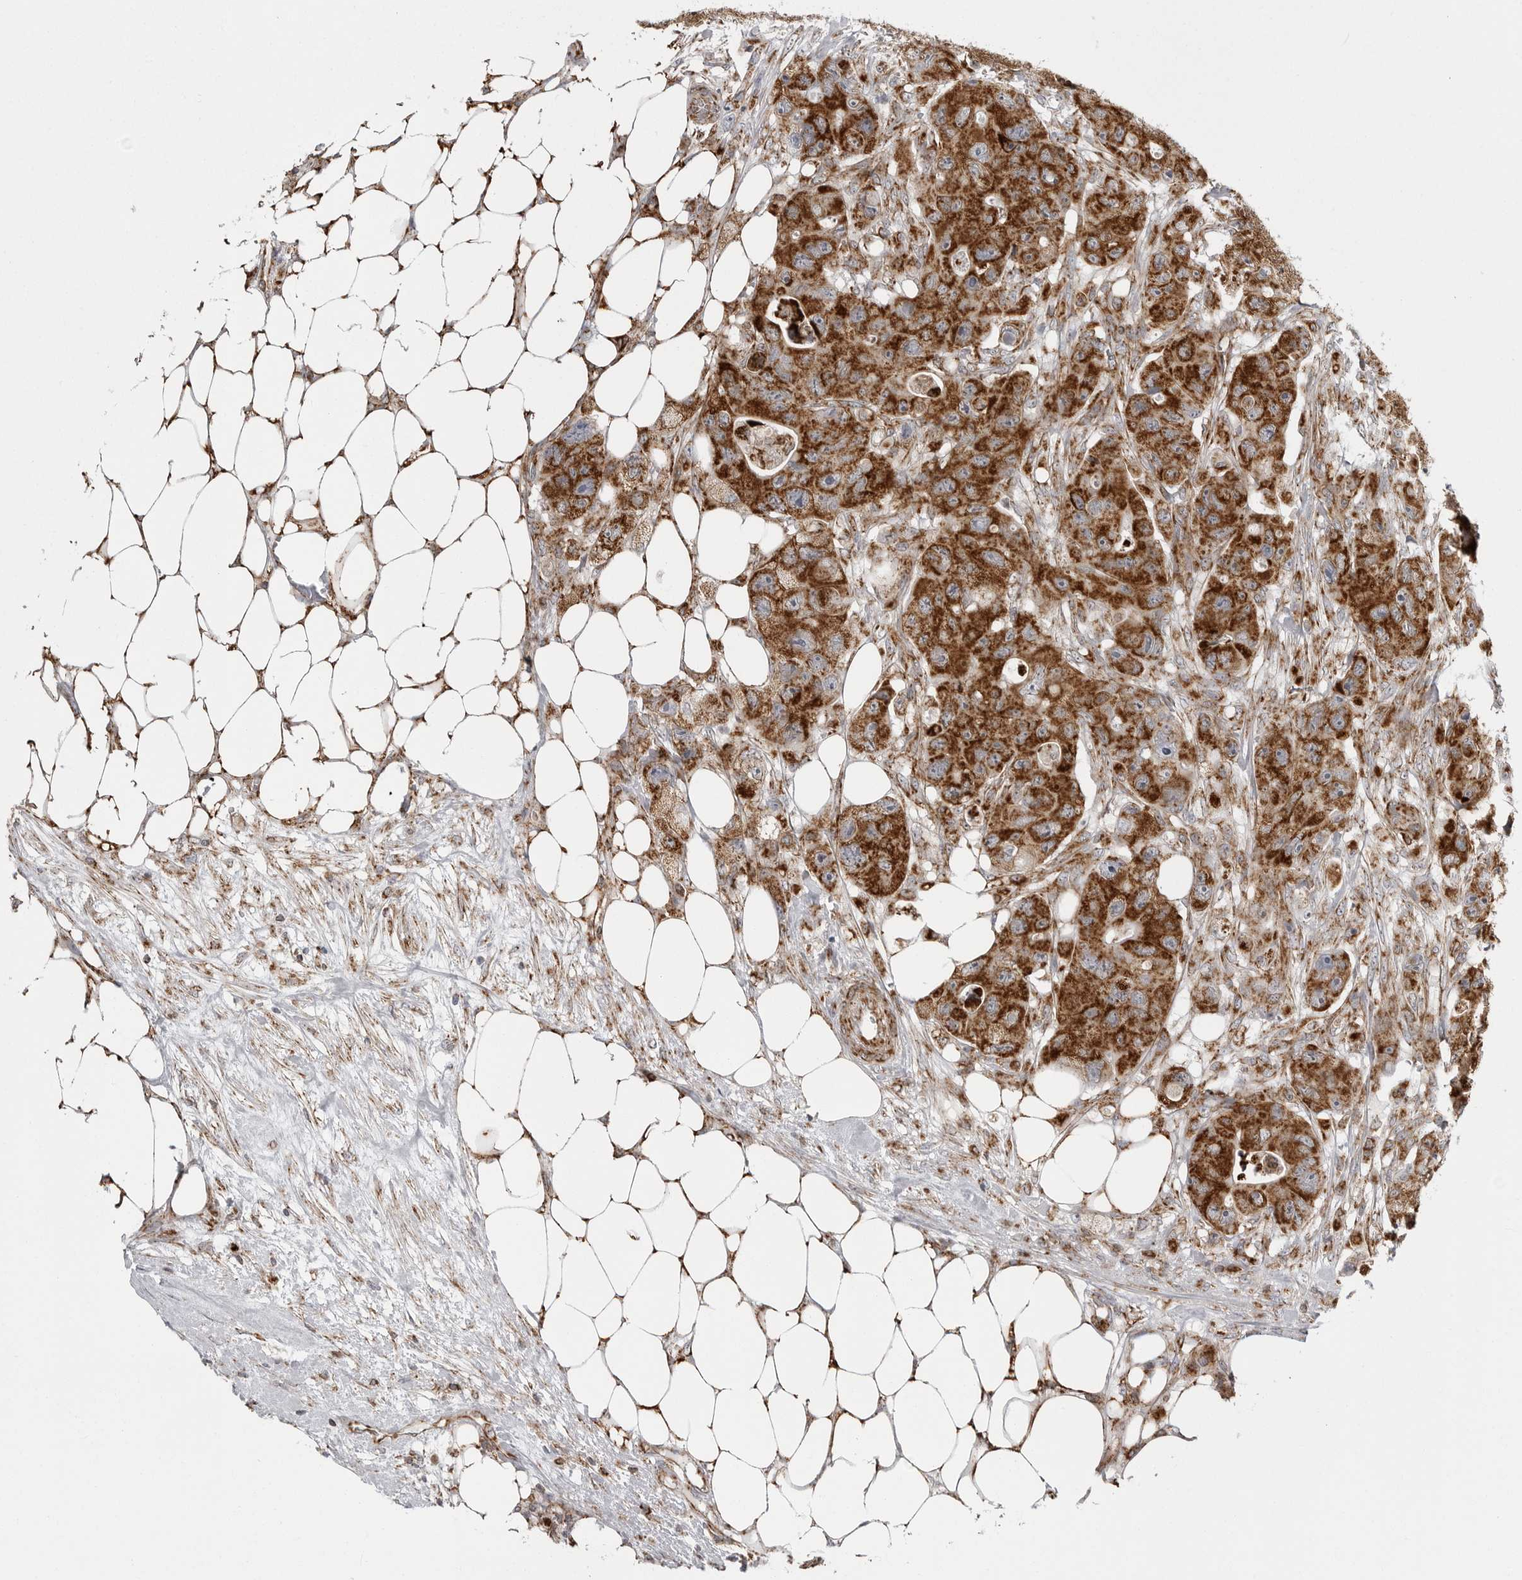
{"staining": {"intensity": "strong", "quantity": ">75%", "location": "cytoplasmic/membranous"}, "tissue": "colorectal cancer", "cell_type": "Tumor cells", "image_type": "cancer", "snomed": [{"axis": "morphology", "description": "Adenocarcinoma, NOS"}, {"axis": "topography", "description": "Colon"}], "caption": "Protein staining of colorectal cancer tissue shows strong cytoplasmic/membranous staining in about >75% of tumor cells.", "gene": "FH", "patient": {"sex": "female", "age": 46}}